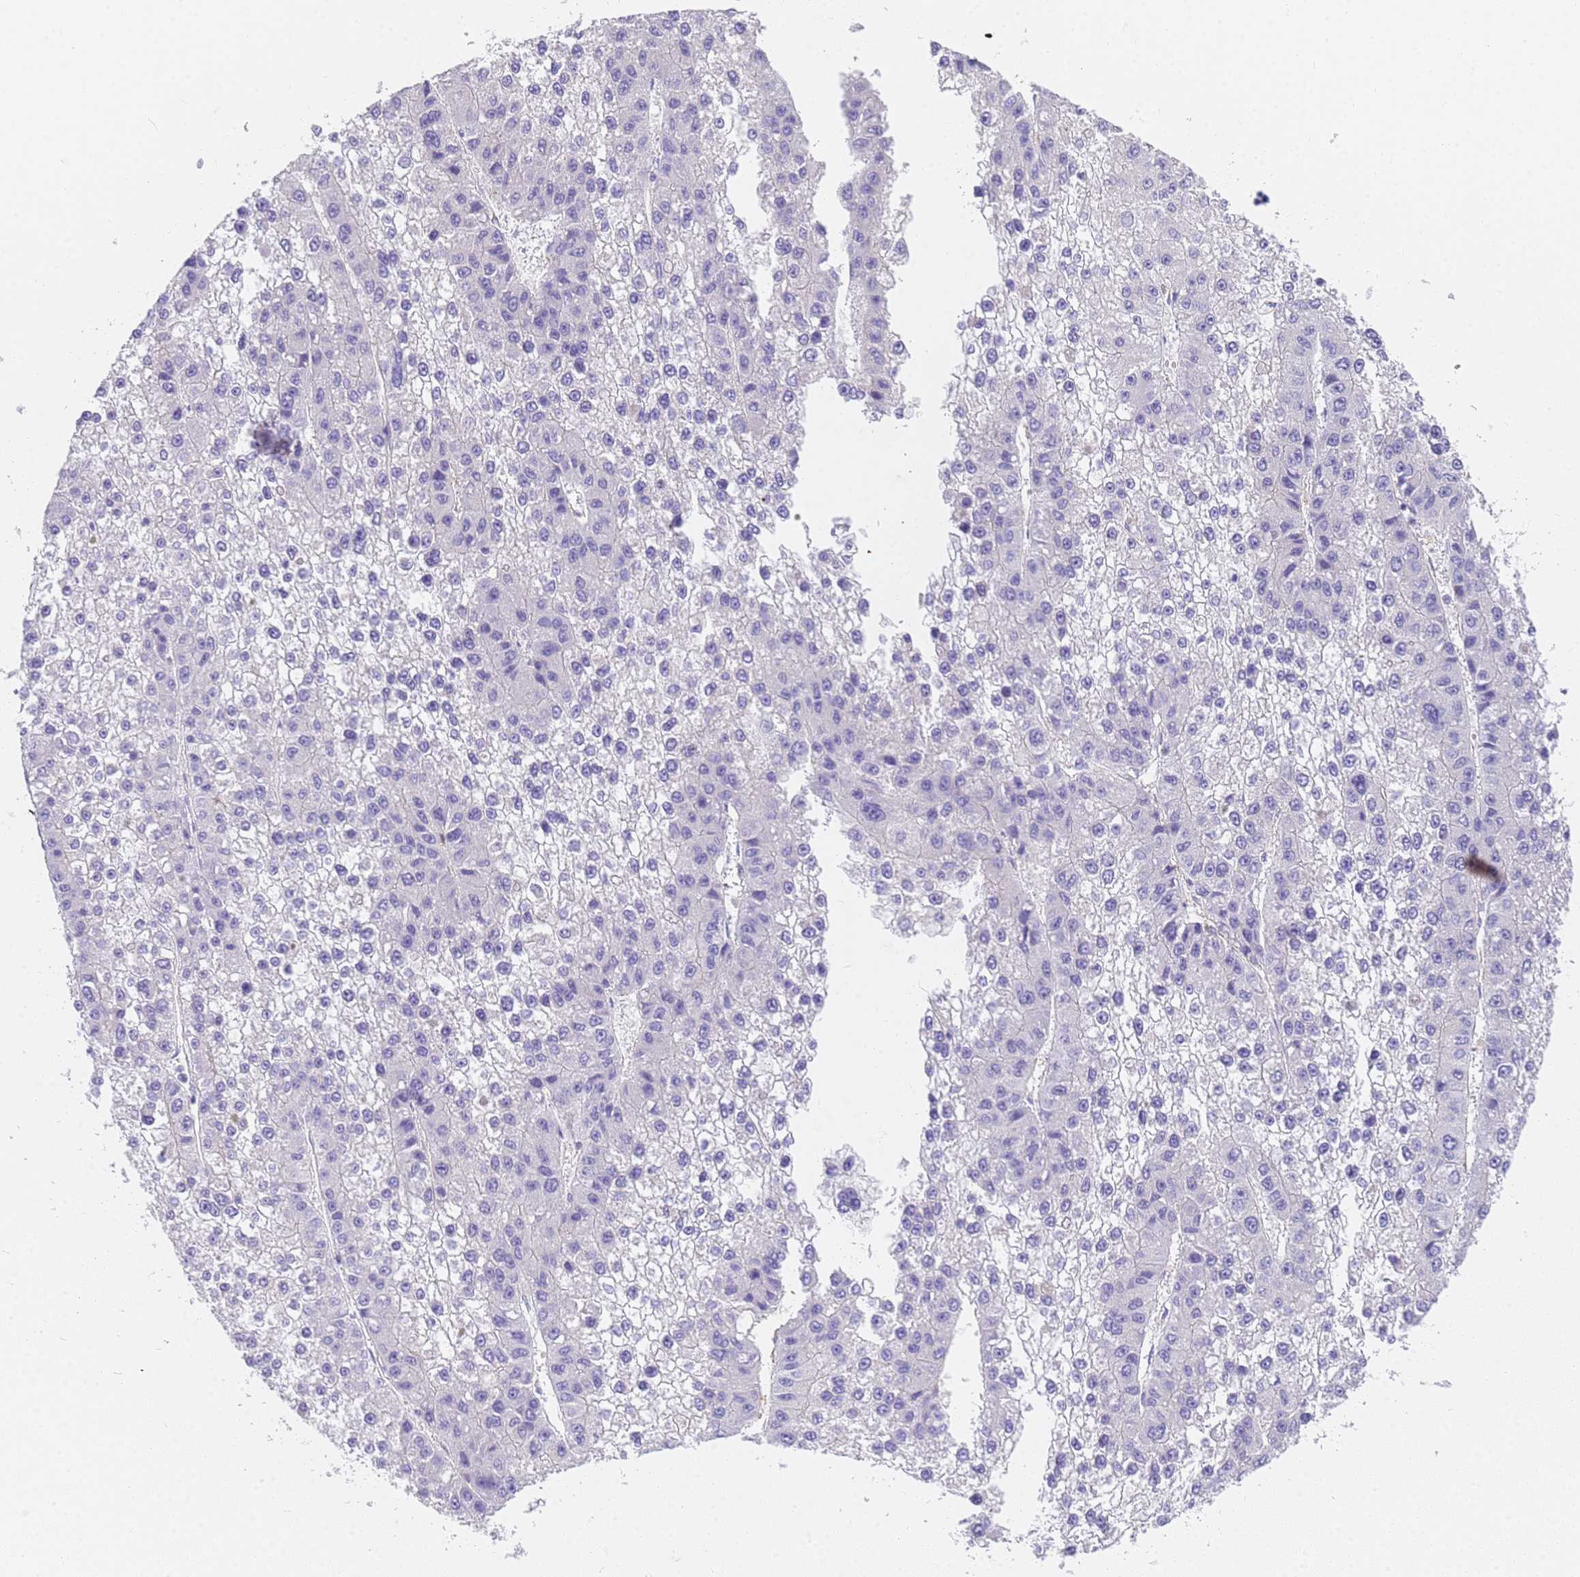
{"staining": {"intensity": "negative", "quantity": "none", "location": "none"}, "tissue": "liver cancer", "cell_type": "Tumor cells", "image_type": "cancer", "snomed": [{"axis": "morphology", "description": "Carcinoma, Hepatocellular, NOS"}, {"axis": "topography", "description": "Liver"}], "caption": "Liver cancer (hepatocellular carcinoma) was stained to show a protein in brown. There is no significant positivity in tumor cells. (Immunohistochemistry (ihc), brightfield microscopy, high magnification).", "gene": "MVB12A", "patient": {"sex": "female", "age": 73}}